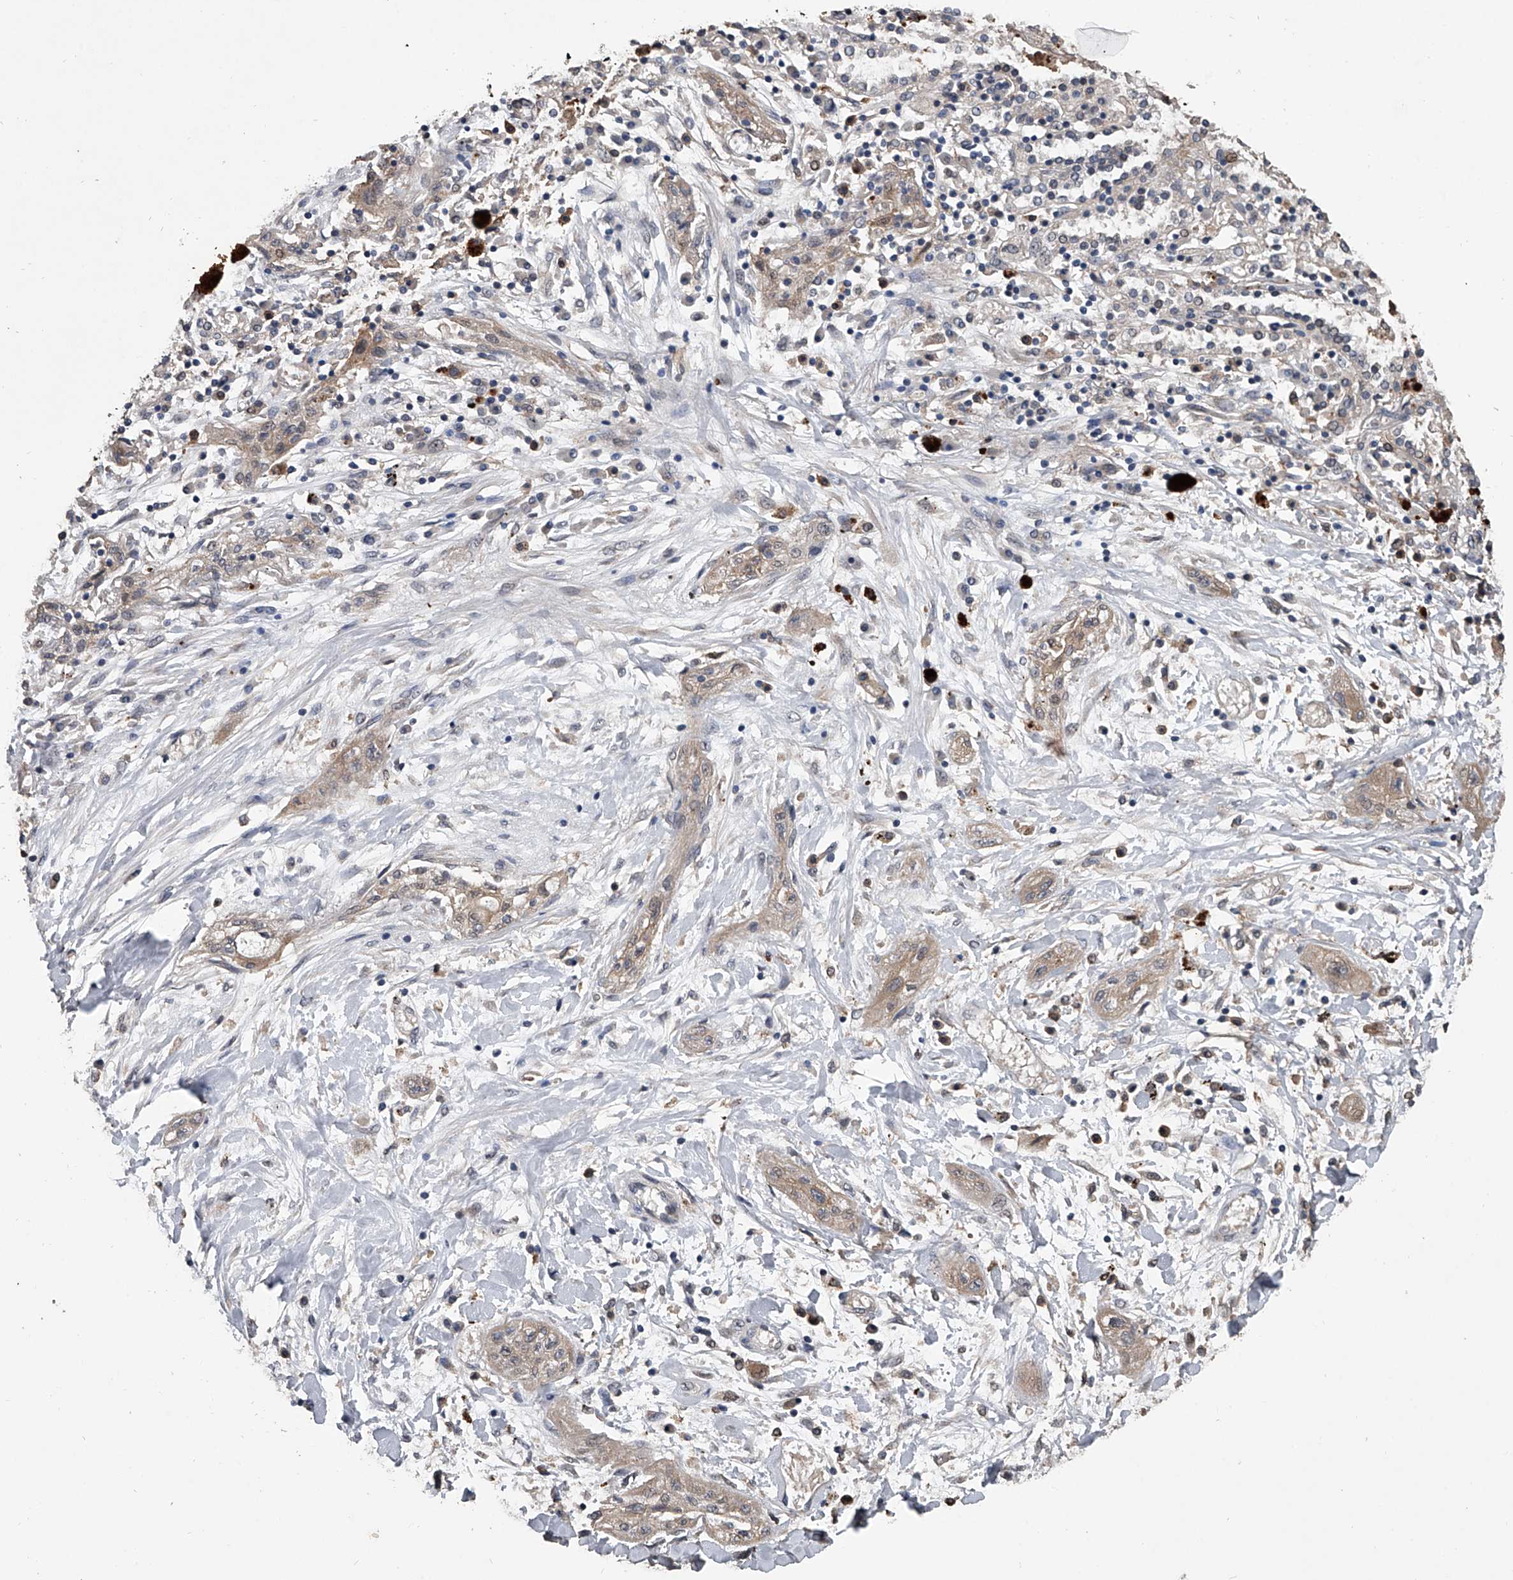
{"staining": {"intensity": "weak", "quantity": "<25%", "location": "cytoplasmic/membranous"}, "tissue": "lung cancer", "cell_type": "Tumor cells", "image_type": "cancer", "snomed": [{"axis": "morphology", "description": "Squamous cell carcinoma, NOS"}, {"axis": "topography", "description": "Lung"}], "caption": "Lung cancer stained for a protein using immunohistochemistry (IHC) demonstrates no staining tumor cells.", "gene": "DOCK9", "patient": {"sex": "female", "age": 47}}